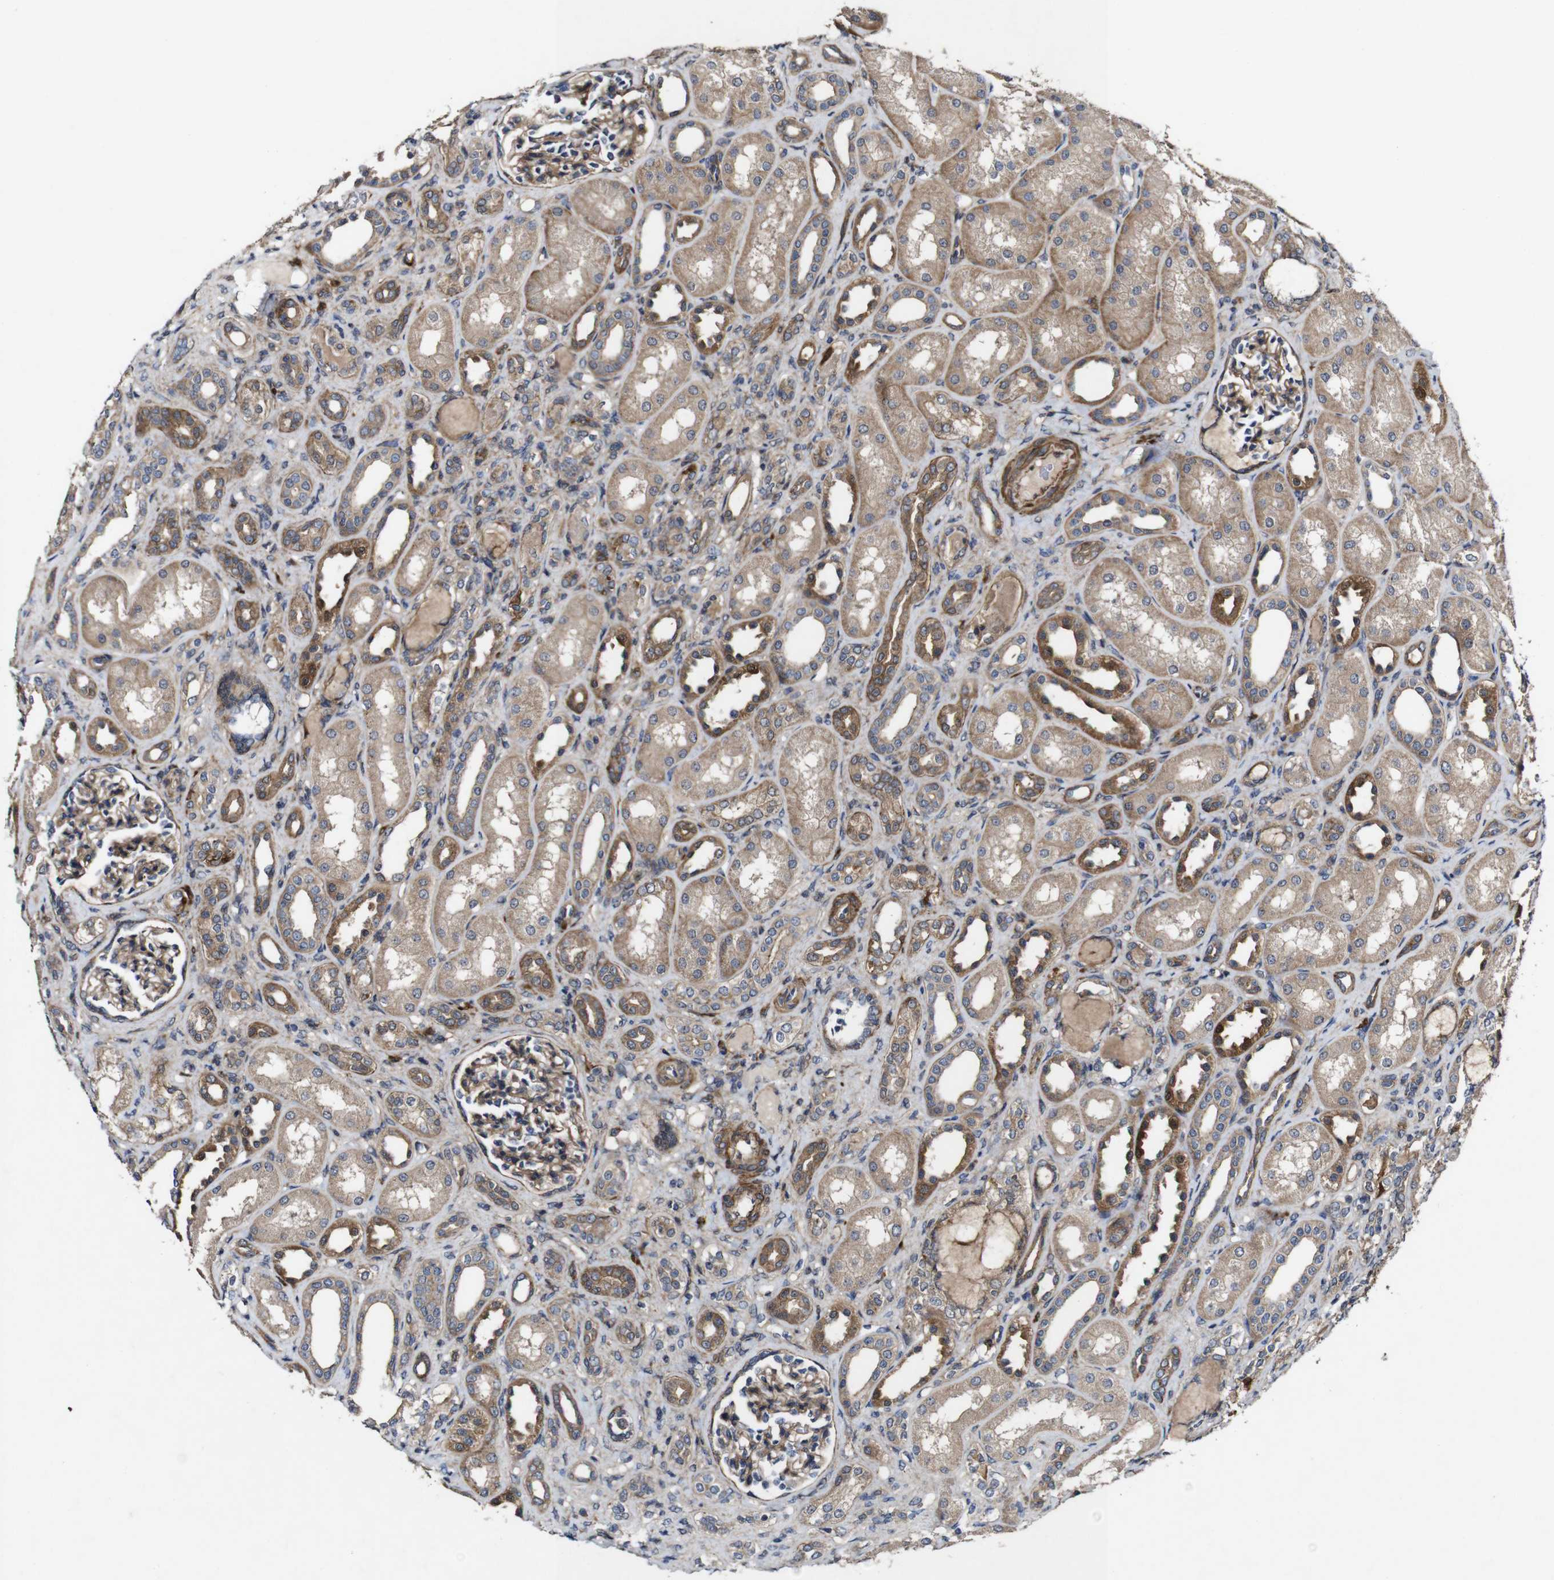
{"staining": {"intensity": "moderate", "quantity": ">75%", "location": "cytoplasmic/membranous"}, "tissue": "kidney", "cell_type": "Cells in glomeruli", "image_type": "normal", "snomed": [{"axis": "morphology", "description": "Normal tissue, NOS"}, {"axis": "topography", "description": "Kidney"}], "caption": "Cells in glomeruli exhibit medium levels of moderate cytoplasmic/membranous positivity in approximately >75% of cells in unremarkable kidney. The protein is stained brown, and the nuclei are stained in blue (DAB (3,3'-diaminobenzidine) IHC with brightfield microscopy, high magnification).", "gene": "GSDME", "patient": {"sex": "male", "age": 7}}